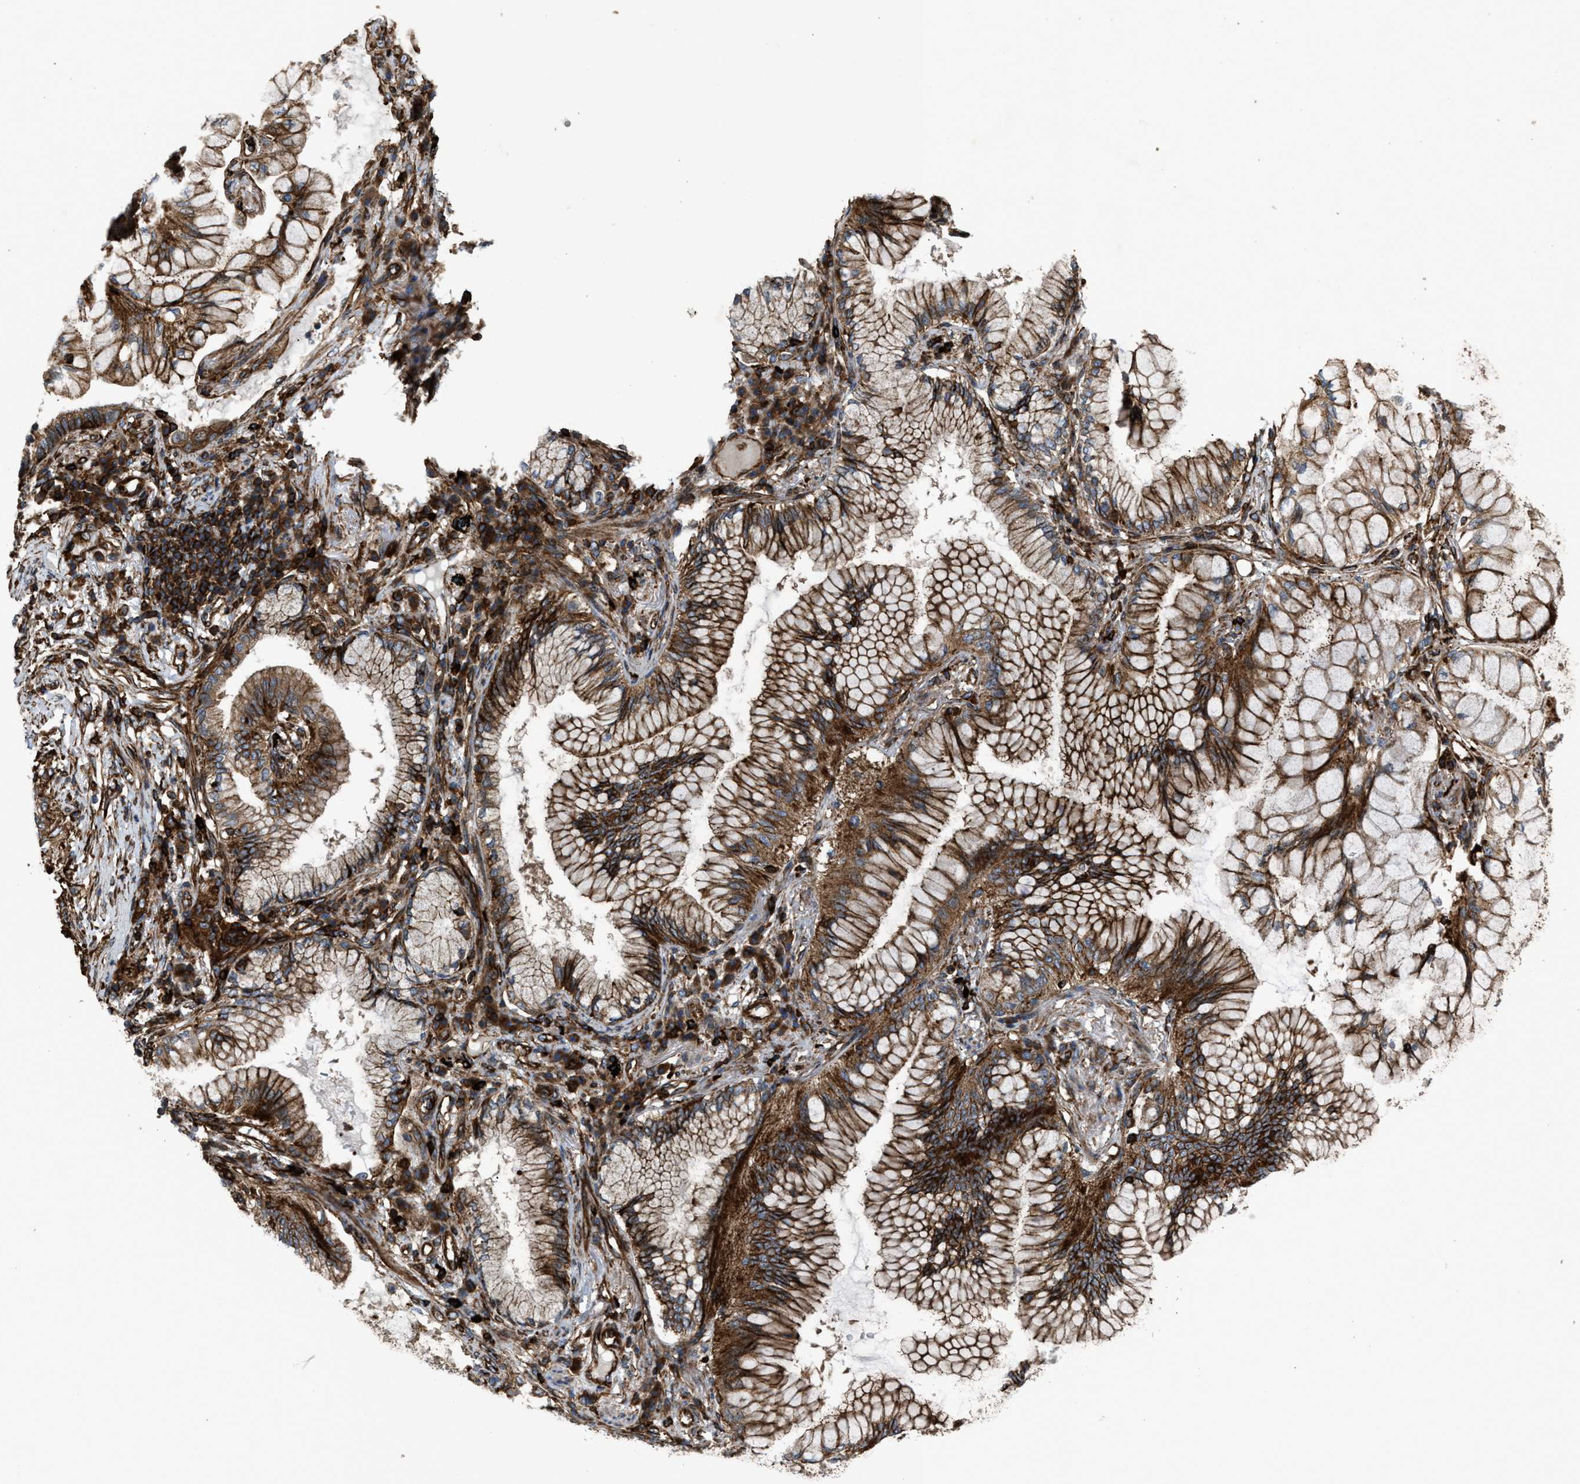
{"staining": {"intensity": "strong", "quantity": ">75%", "location": "cytoplasmic/membranous"}, "tissue": "lung cancer", "cell_type": "Tumor cells", "image_type": "cancer", "snomed": [{"axis": "morphology", "description": "Adenocarcinoma, NOS"}, {"axis": "topography", "description": "Lung"}], "caption": "Lung adenocarcinoma was stained to show a protein in brown. There is high levels of strong cytoplasmic/membranous positivity in about >75% of tumor cells.", "gene": "EGLN1", "patient": {"sex": "female", "age": 70}}